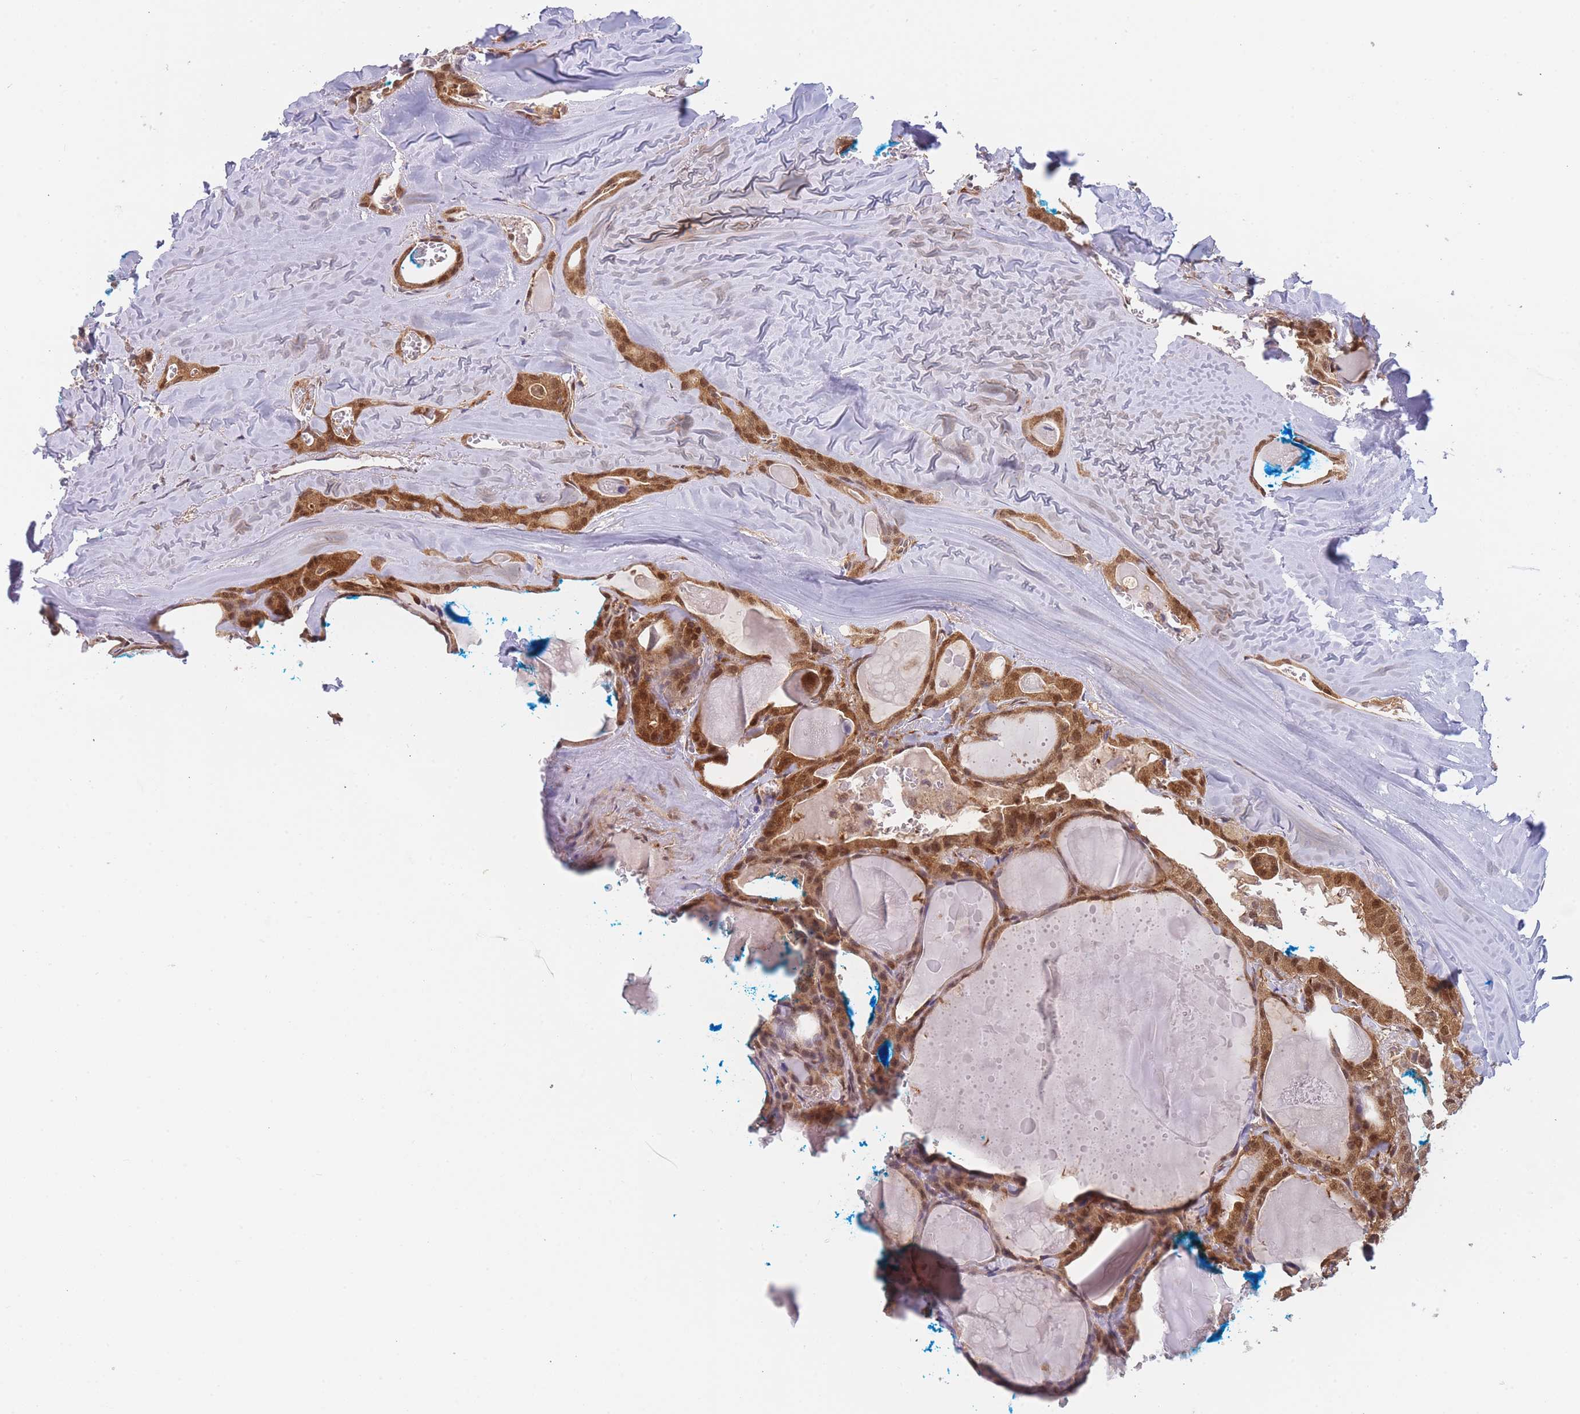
{"staining": {"intensity": "moderate", "quantity": ">75%", "location": "cytoplasmic/membranous,nuclear"}, "tissue": "thyroid cancer", "cell_type": "Tumor cells", "image_type": "cancer", "snomed": [{"axis": "morphology", "description": "Papillary adenocarcinoma, NOS"}, {"axis": "topography", "description": "Thyroid gland"}], "caption": "Immunohistochemistry micrograph of thyroid cancer stained for a protein (brown), which demonstrates medium levels of moderate cytoplasmic/membranous and nuclear expression in about >75% of tumor cells.", "gene": "MRI1", "patient": {"sex": "male", "age": 52}}